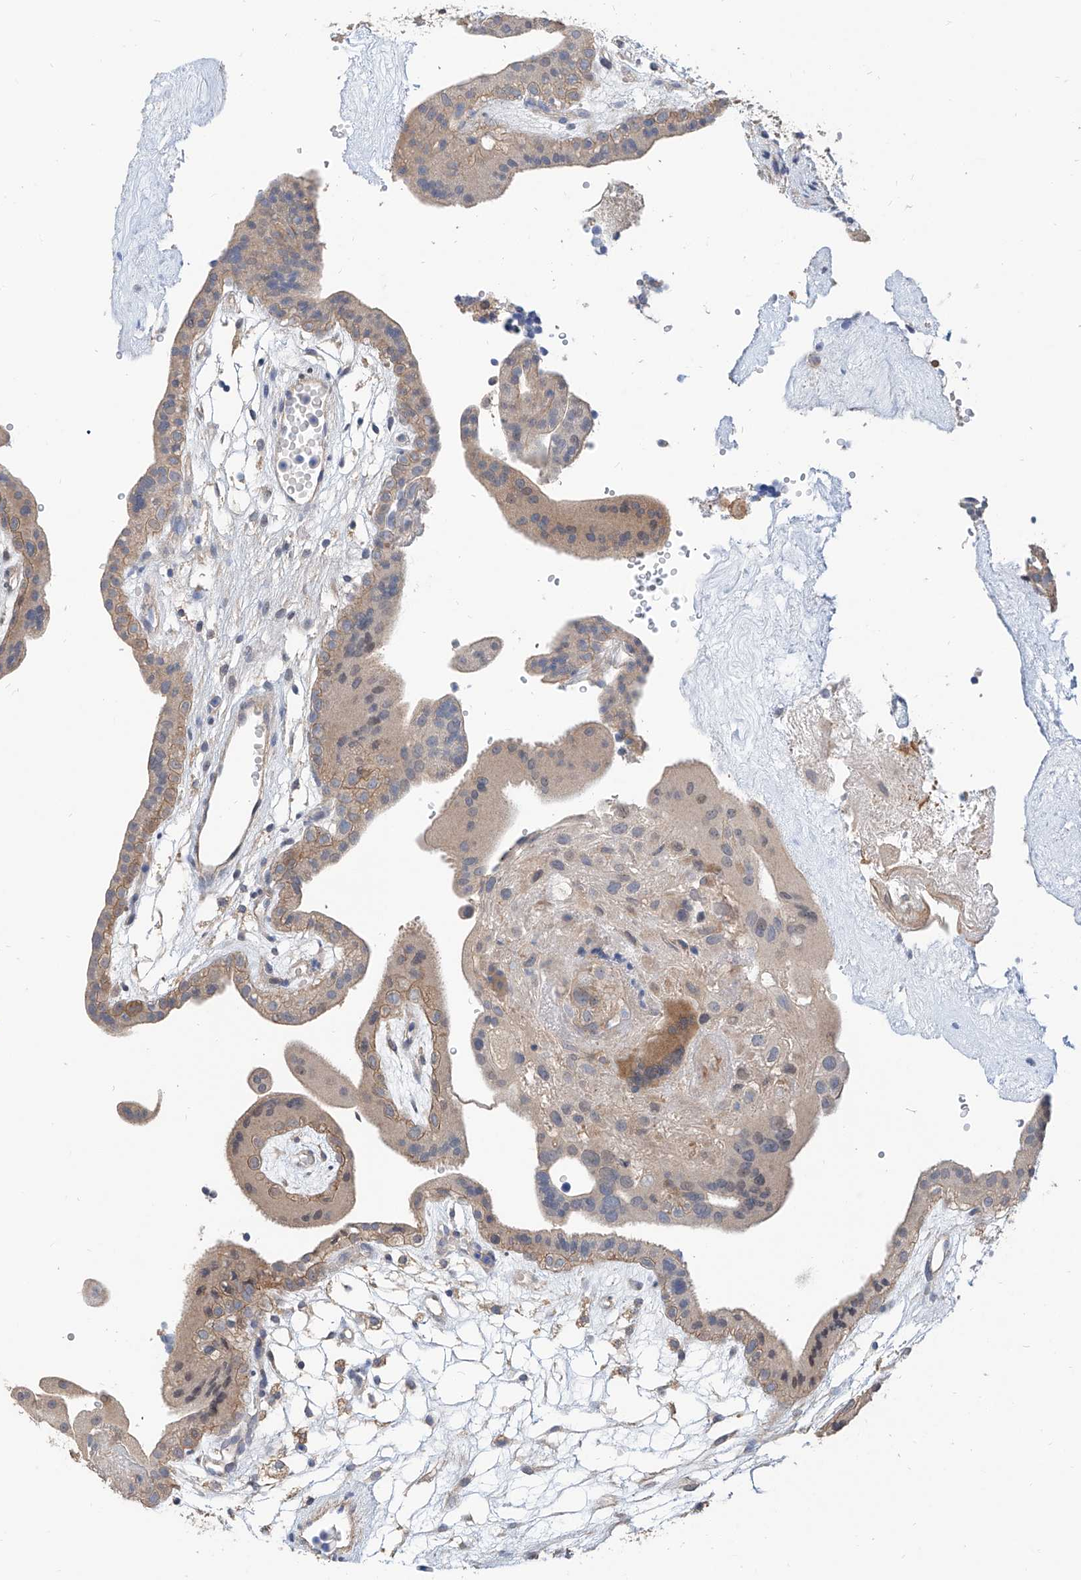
{"staining": {"intensity": "weak", "quantity": ">75%", "location": "cytoplasmic/membranous"}, "tissue": "placenta", "cell_type": "Decidual cells", "image_type": "normal", "snomed": [{"axis": "morphology", "description": "Normal tissue, NOS"}, {"axis": "topography", "description": "Placenta"}], "caption": "A photomicrograph of human placenta stained for a protein displays weak cytoplasmic/membranous brown staining in decidual cells. (DAB (3,3'-diaminobenzidine) = brown stain, brightfield microscopy at high magnification).", "gene": "MAGEE2", "patient": {"sex": "female", "age": 18}}